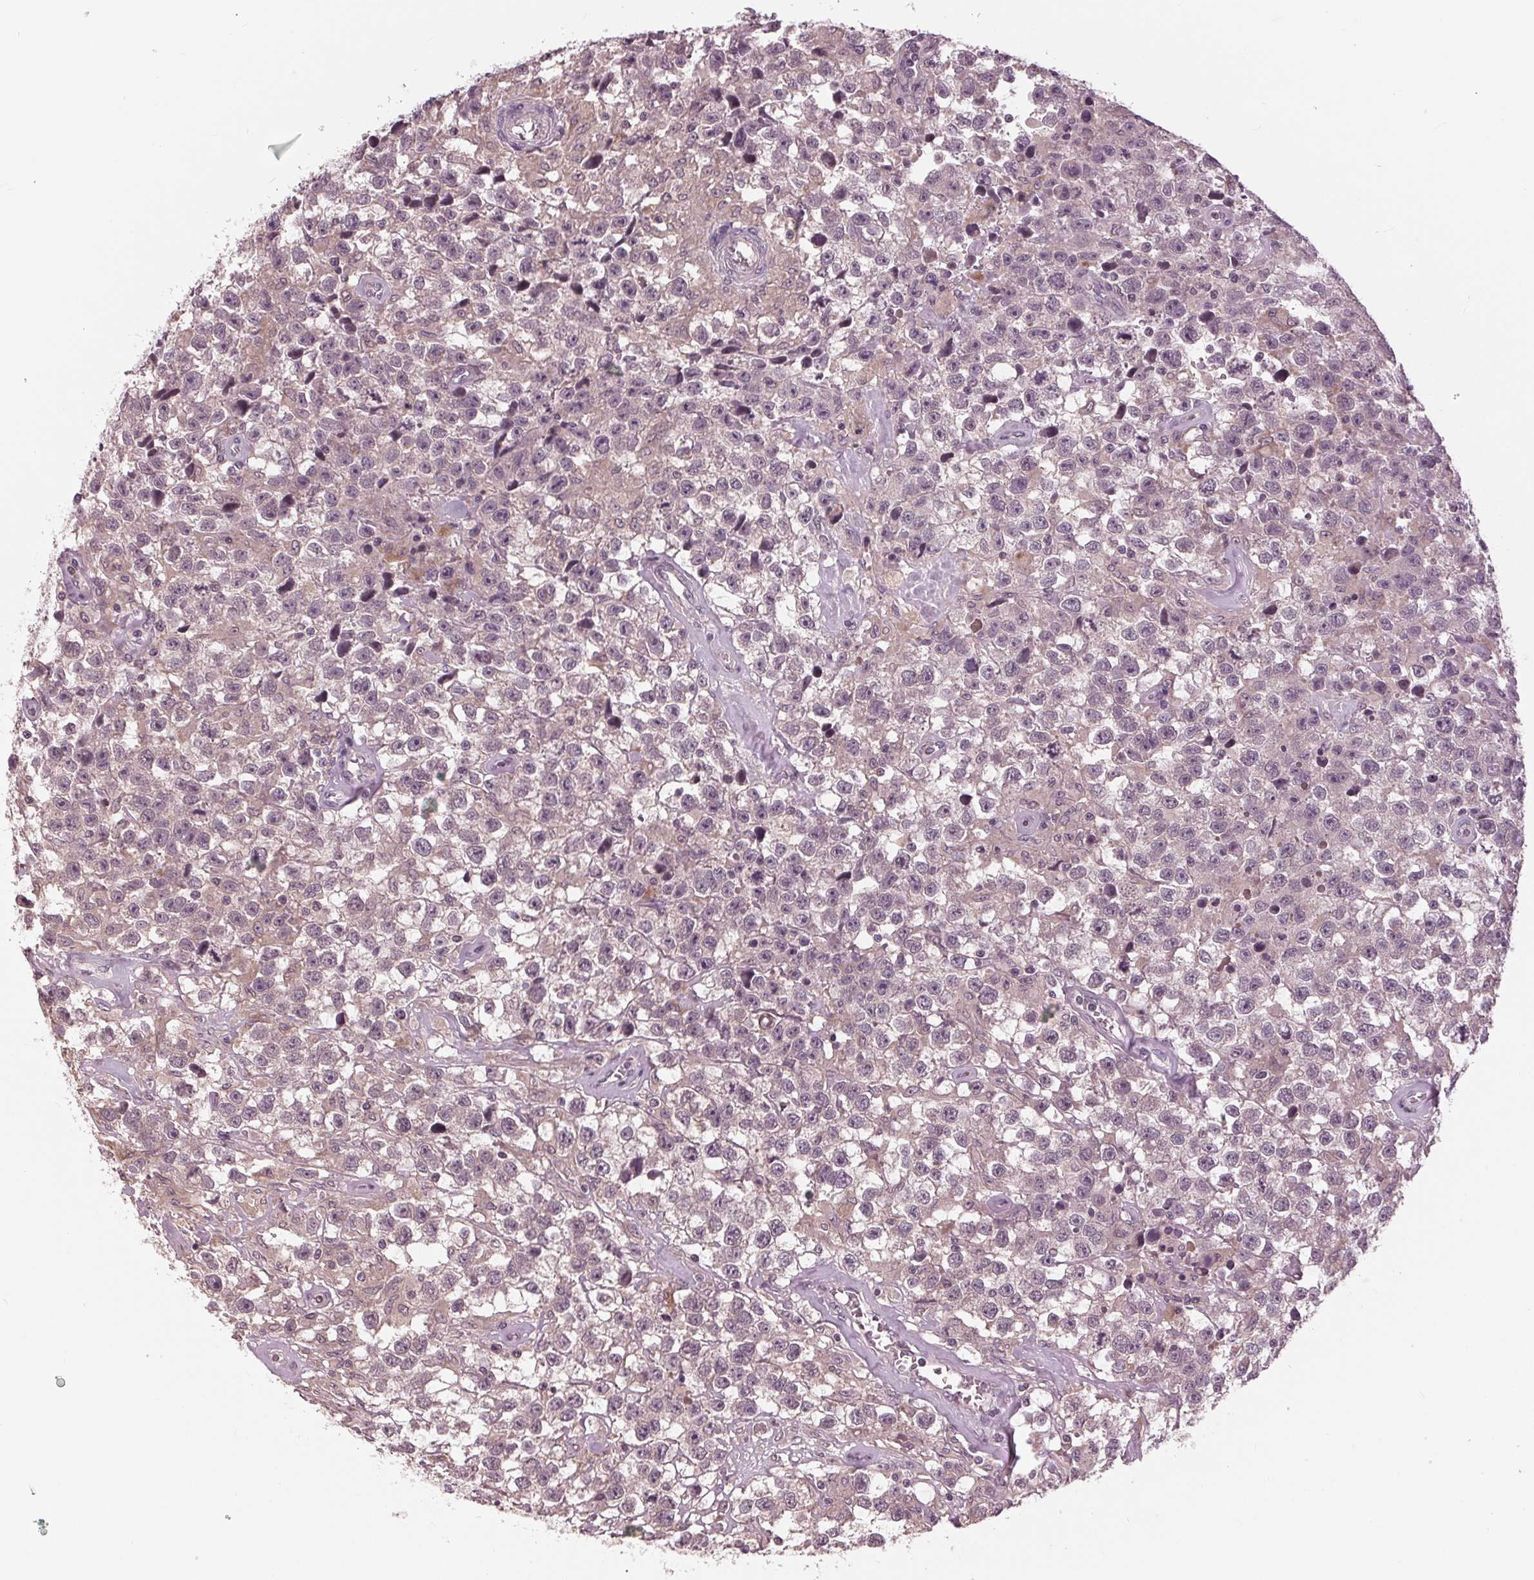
{"staining": {"intensity": "weak", "quantity": "<25%", "location": "cytoplasmic/membranous"}, "tissue": "testis cancer", "cell_type": "Tumor cells", "image_type": "cancer", "snomed": [{"axis": "morphology", "description": "Seminoma, NOS"}, {"axis": "topography", "description": "Testis"}], "caption": "This is an immunohistochemistry image of human testis cancer (seminoma). There is no positivity in tumor cells.", "gene": "SIGLEC6", "patient": {"sex": "male", "age": 43}}